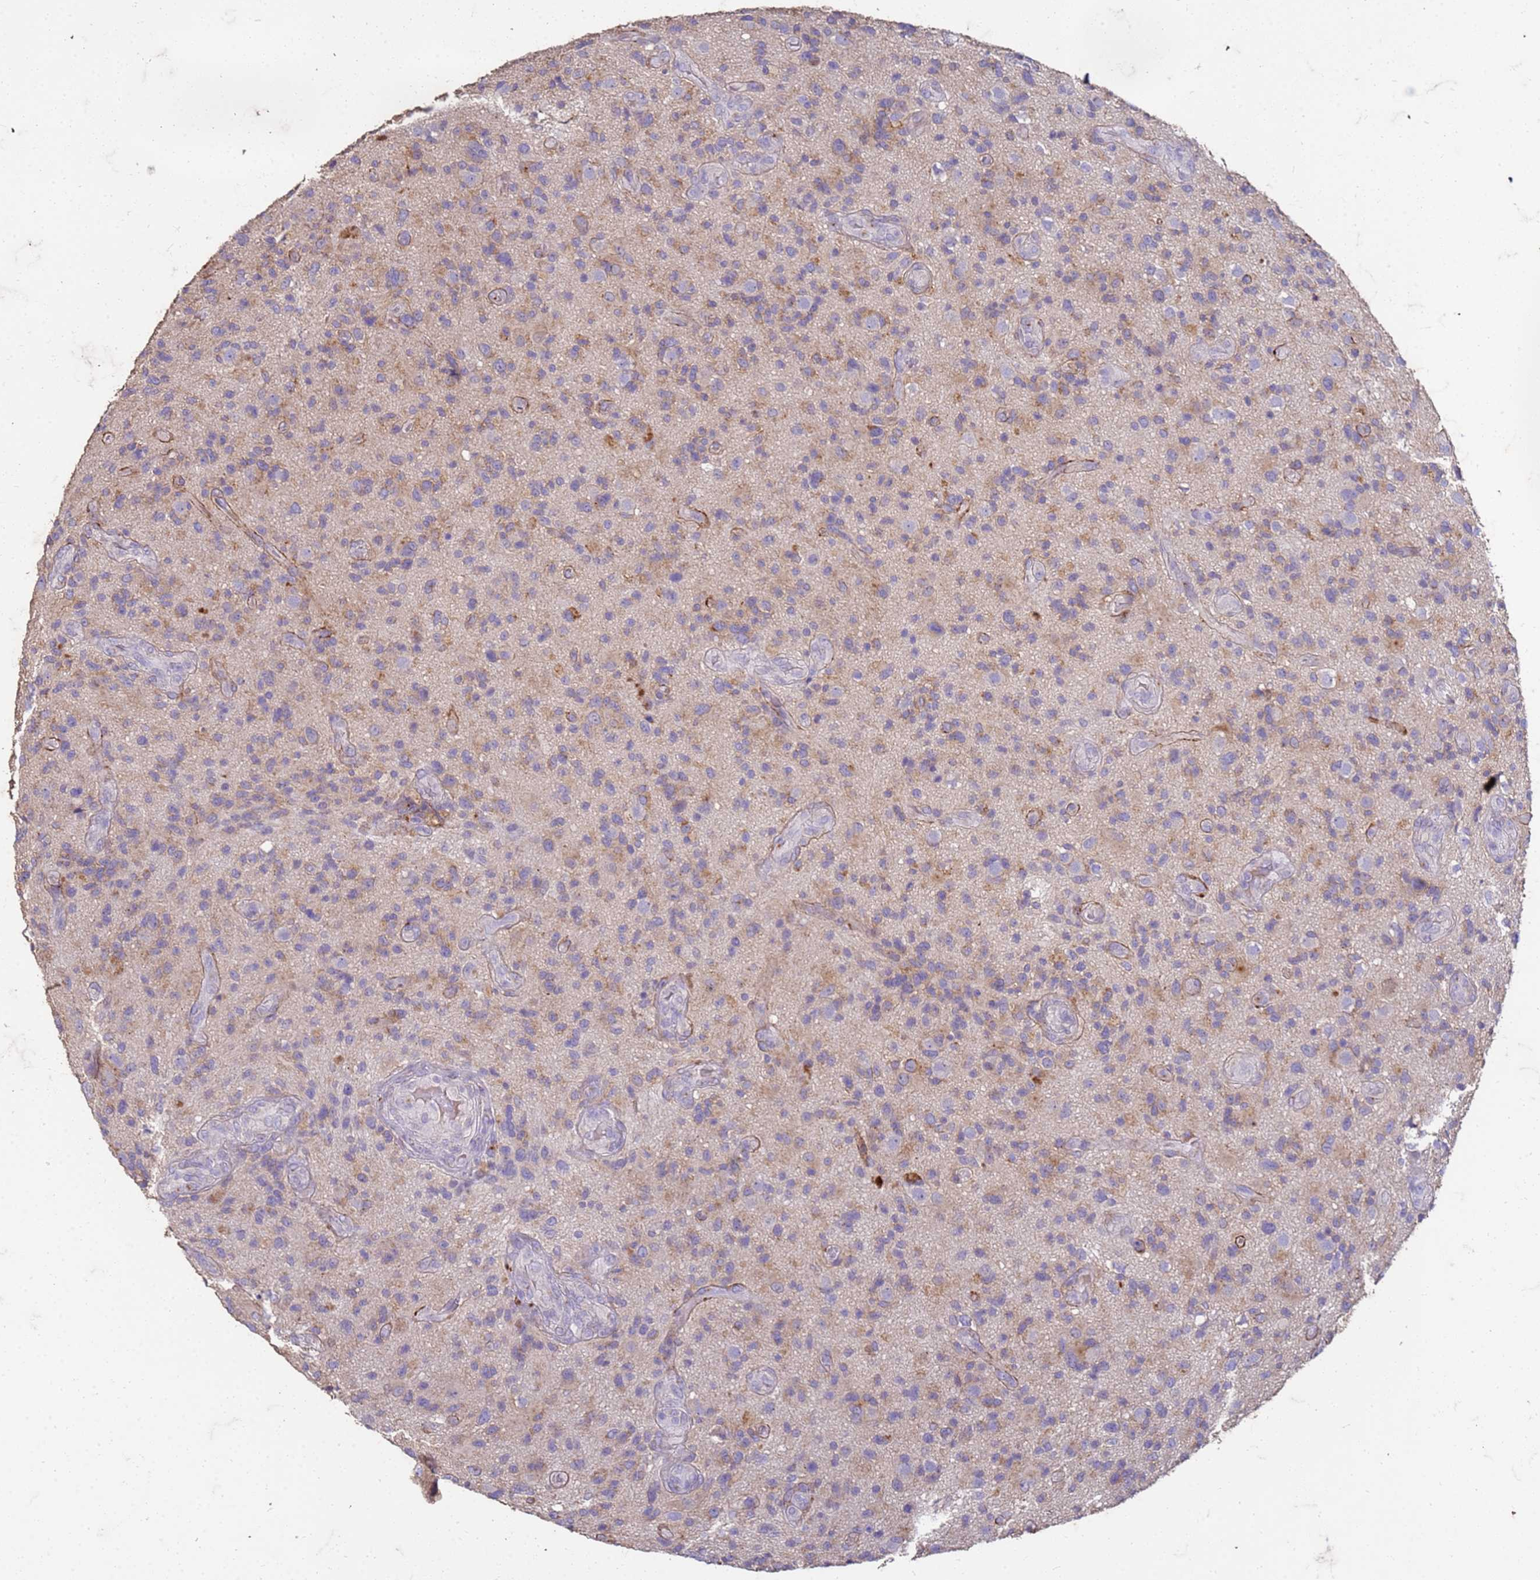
{"staining": {"intensity": "weak", "quantity": "25%-75%", "location": "cytoplasmic/membranous"}, "tissue": "glioma", "cell_type": "Tumor cells", "image_type": "cancer", "snomed": [{"axis": "morphology", "description": "Glioma, malignant, High grade"}, {"axis": "topography", "description": "Brain"}], "caption": "Immunohistochemical staining of glioma displays weak cytoplasmic/membranous protein staining in about 25%-75% of tumor cells.", "gene": "SLC25A15", "patient": {"sex": "male", "age": 47}}